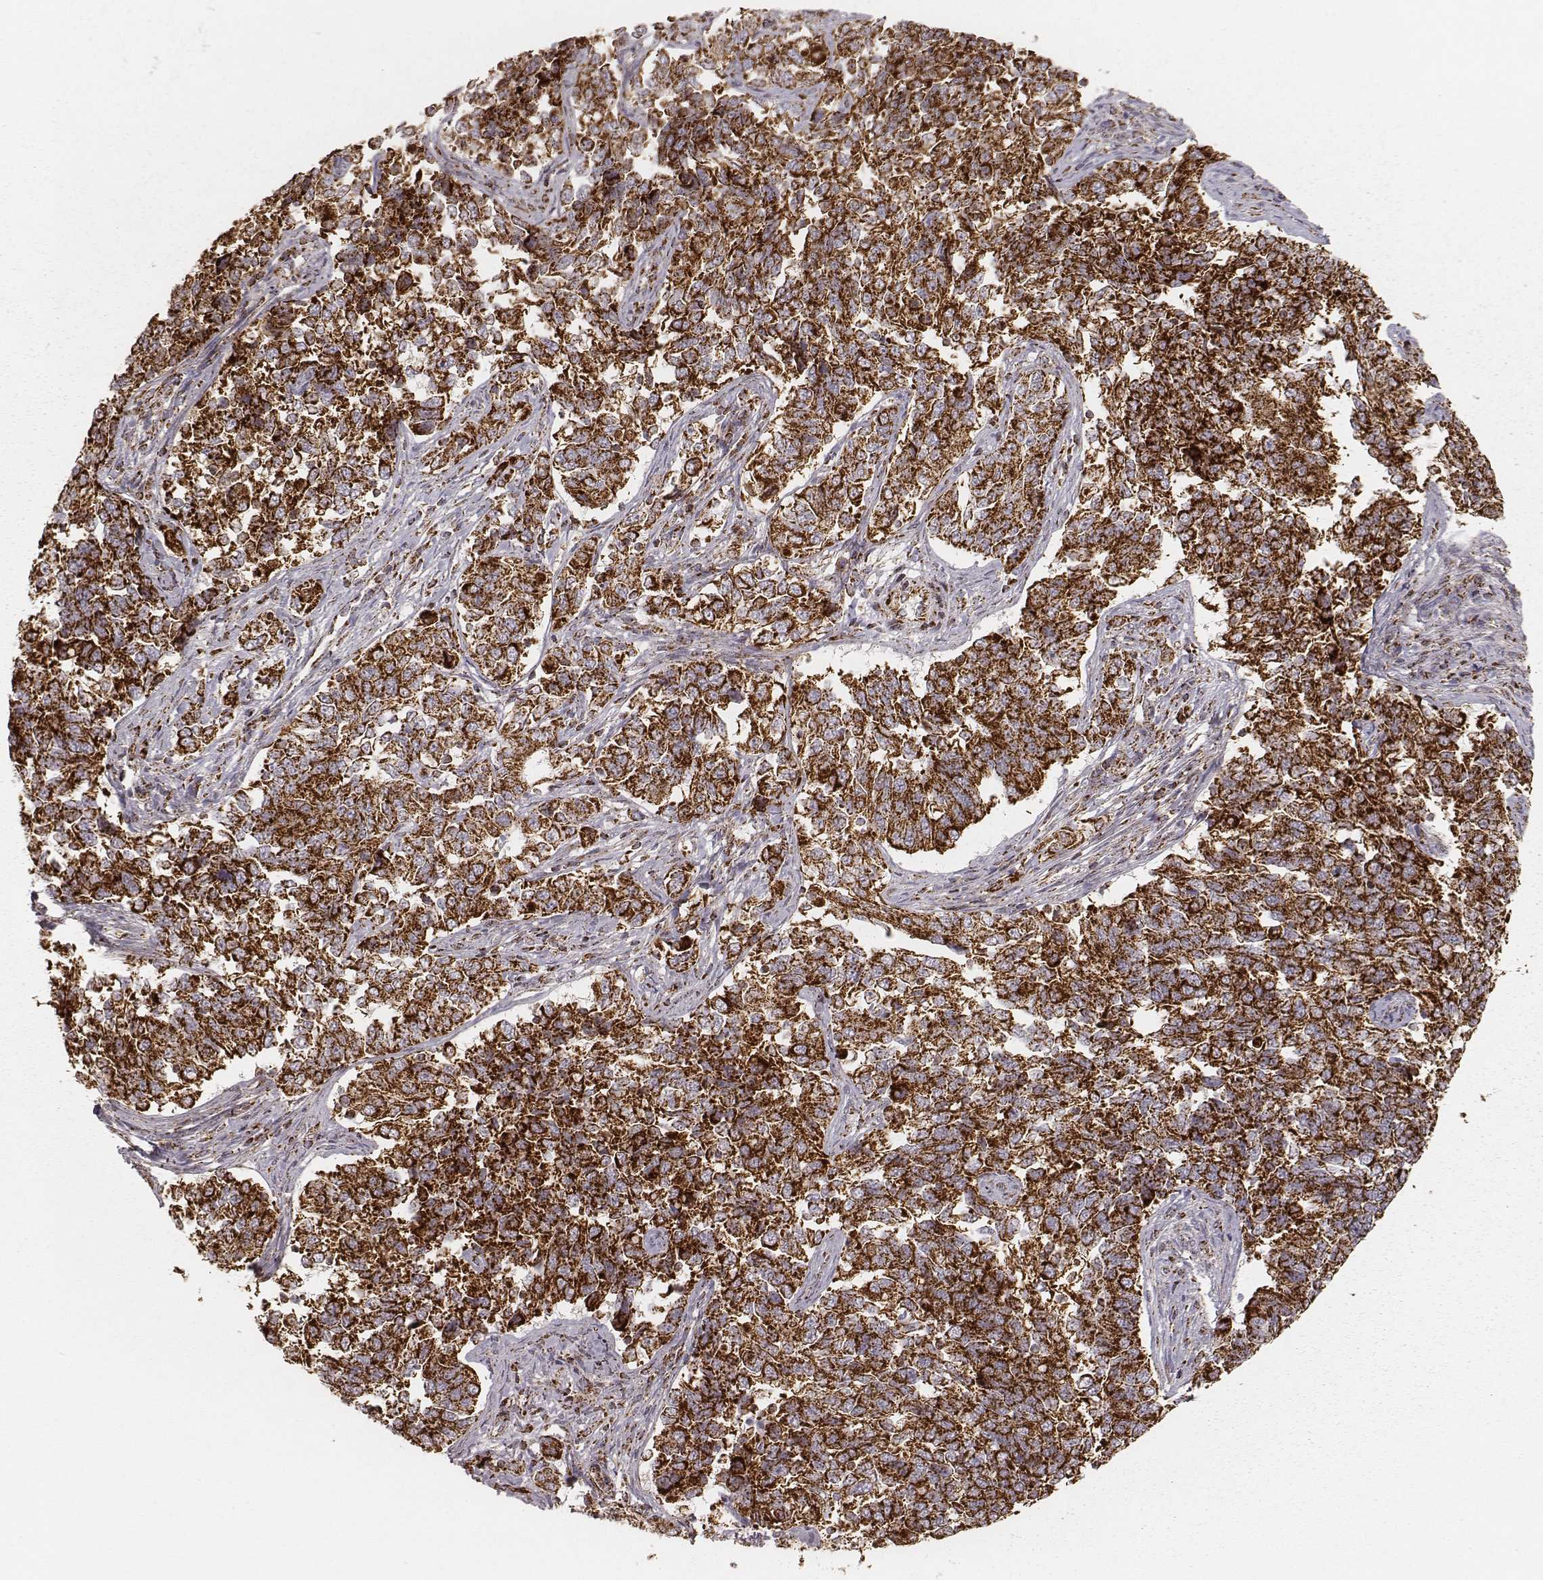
{"staining": {"intensity": "strong", "quantity": ">75%", "location": "cytoplasmic/membranous"}, "tissue": "endometrial cancer", "cell_type": "Tumor cells", "image_type": "cancer", "snomed": [{"axis": "morphology", "description": "Adenocarcinoma, NOS"}, {"axis": "topography", "description": "Endometrium"}], "caption": "The immunohistochemical stain highlights strong cytoplasmic/membranous positivity in tumor cells of endometrial cancer tissue.", "gene": "CS", "patient": {"sex": "female", "age": 43}}